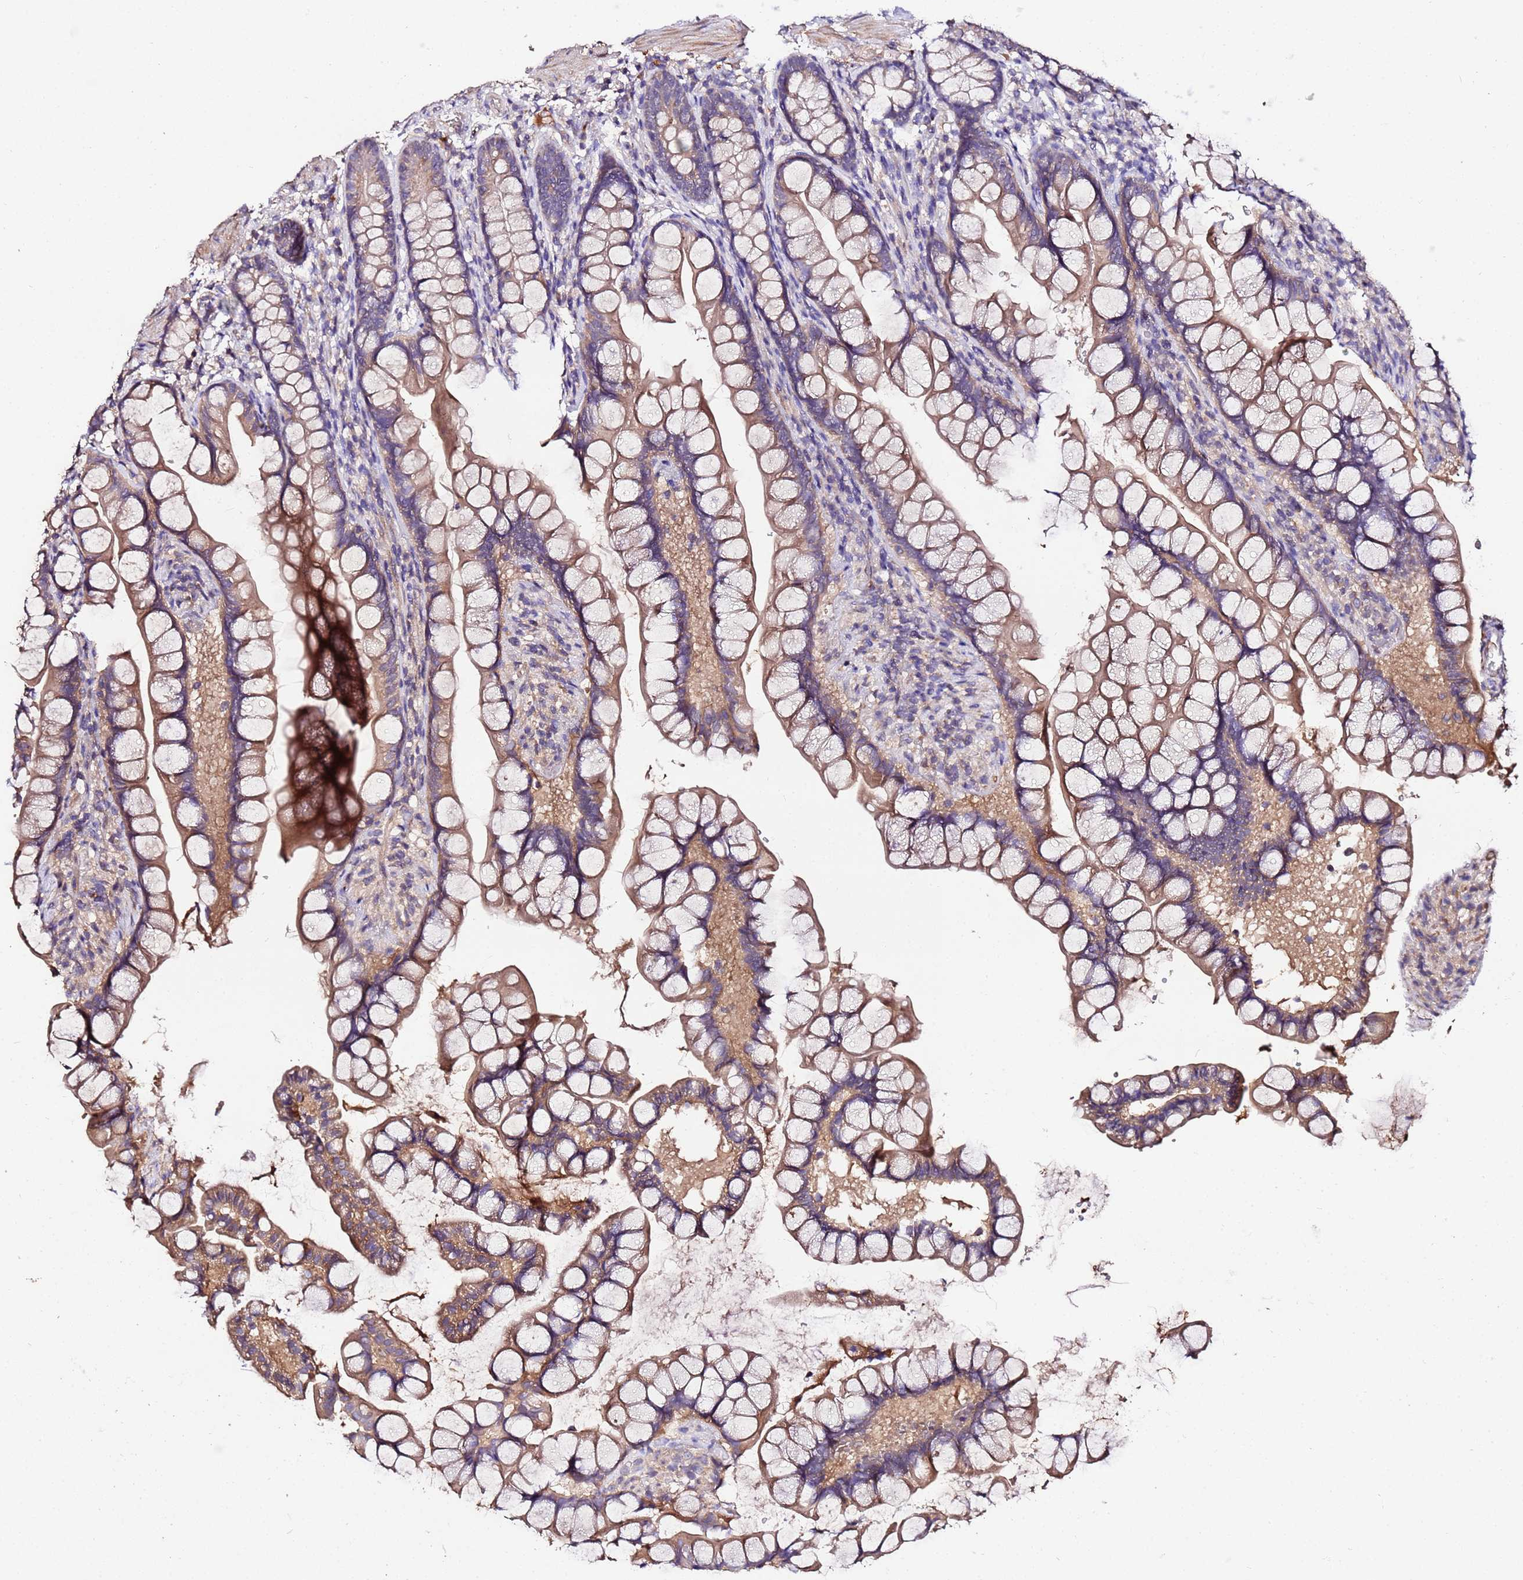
{"staining": {"intensity": "moderate", "quantity": ">75%", "location": "cytoplasmic/membranous"}, "tissue": "small intestine", "cell_type": "Glandular cells", "image_type": "normal", "snomed": [{"axis": "morphology", "description": "Normal tissue, NOS"}, {"axis": "topography", "description": "Small intestine"}], "caption": "A photomicrograph of human small intestine stained for a protein shows moderate cytoplasmic/membranous brown staining in glandular cells.", "gene": "MTERF1", "patient": {"sex": "male", "age": 70}}